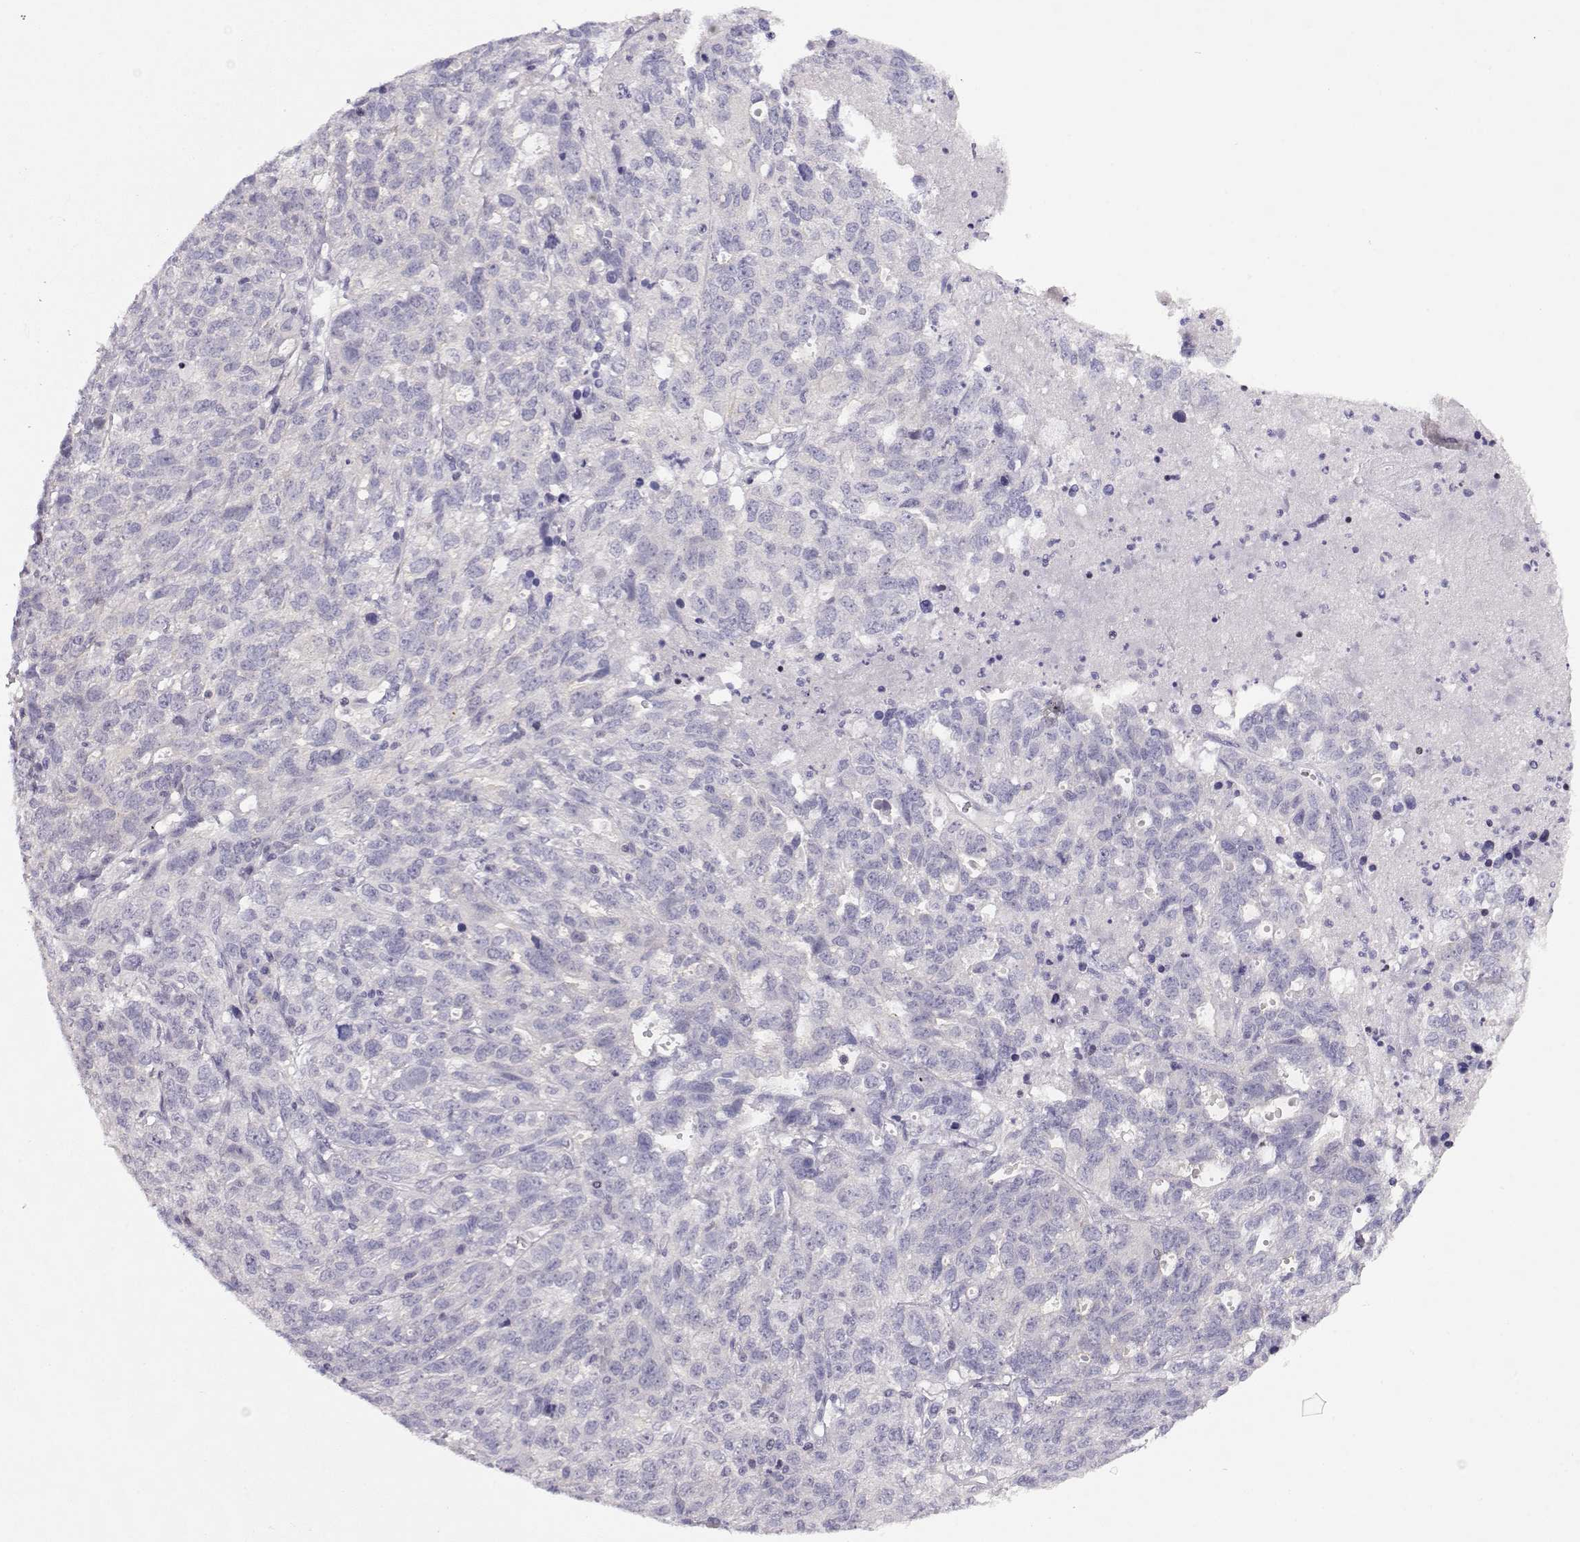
{"staining": {"intensity": "negative", "quantity": "none", "location": "none"}, "tissue": "ovarian cancer", "cell_type": "Tumor cells", "image_type": "cancer", "snomed": [{"axis": "morphology", "description": "Cystadenocarcinoma, serous, NOS"}, {"axis": "topography", "description": "Ovary"}], "caption": "IHC histopathology image of human ovarian cancer (serous cystadenocarcinoma) stained for a protein (brown), which exhibits no expression in tumor cells.", "gene": "CRX", "patient": {"sex": "female", "age": 71}}